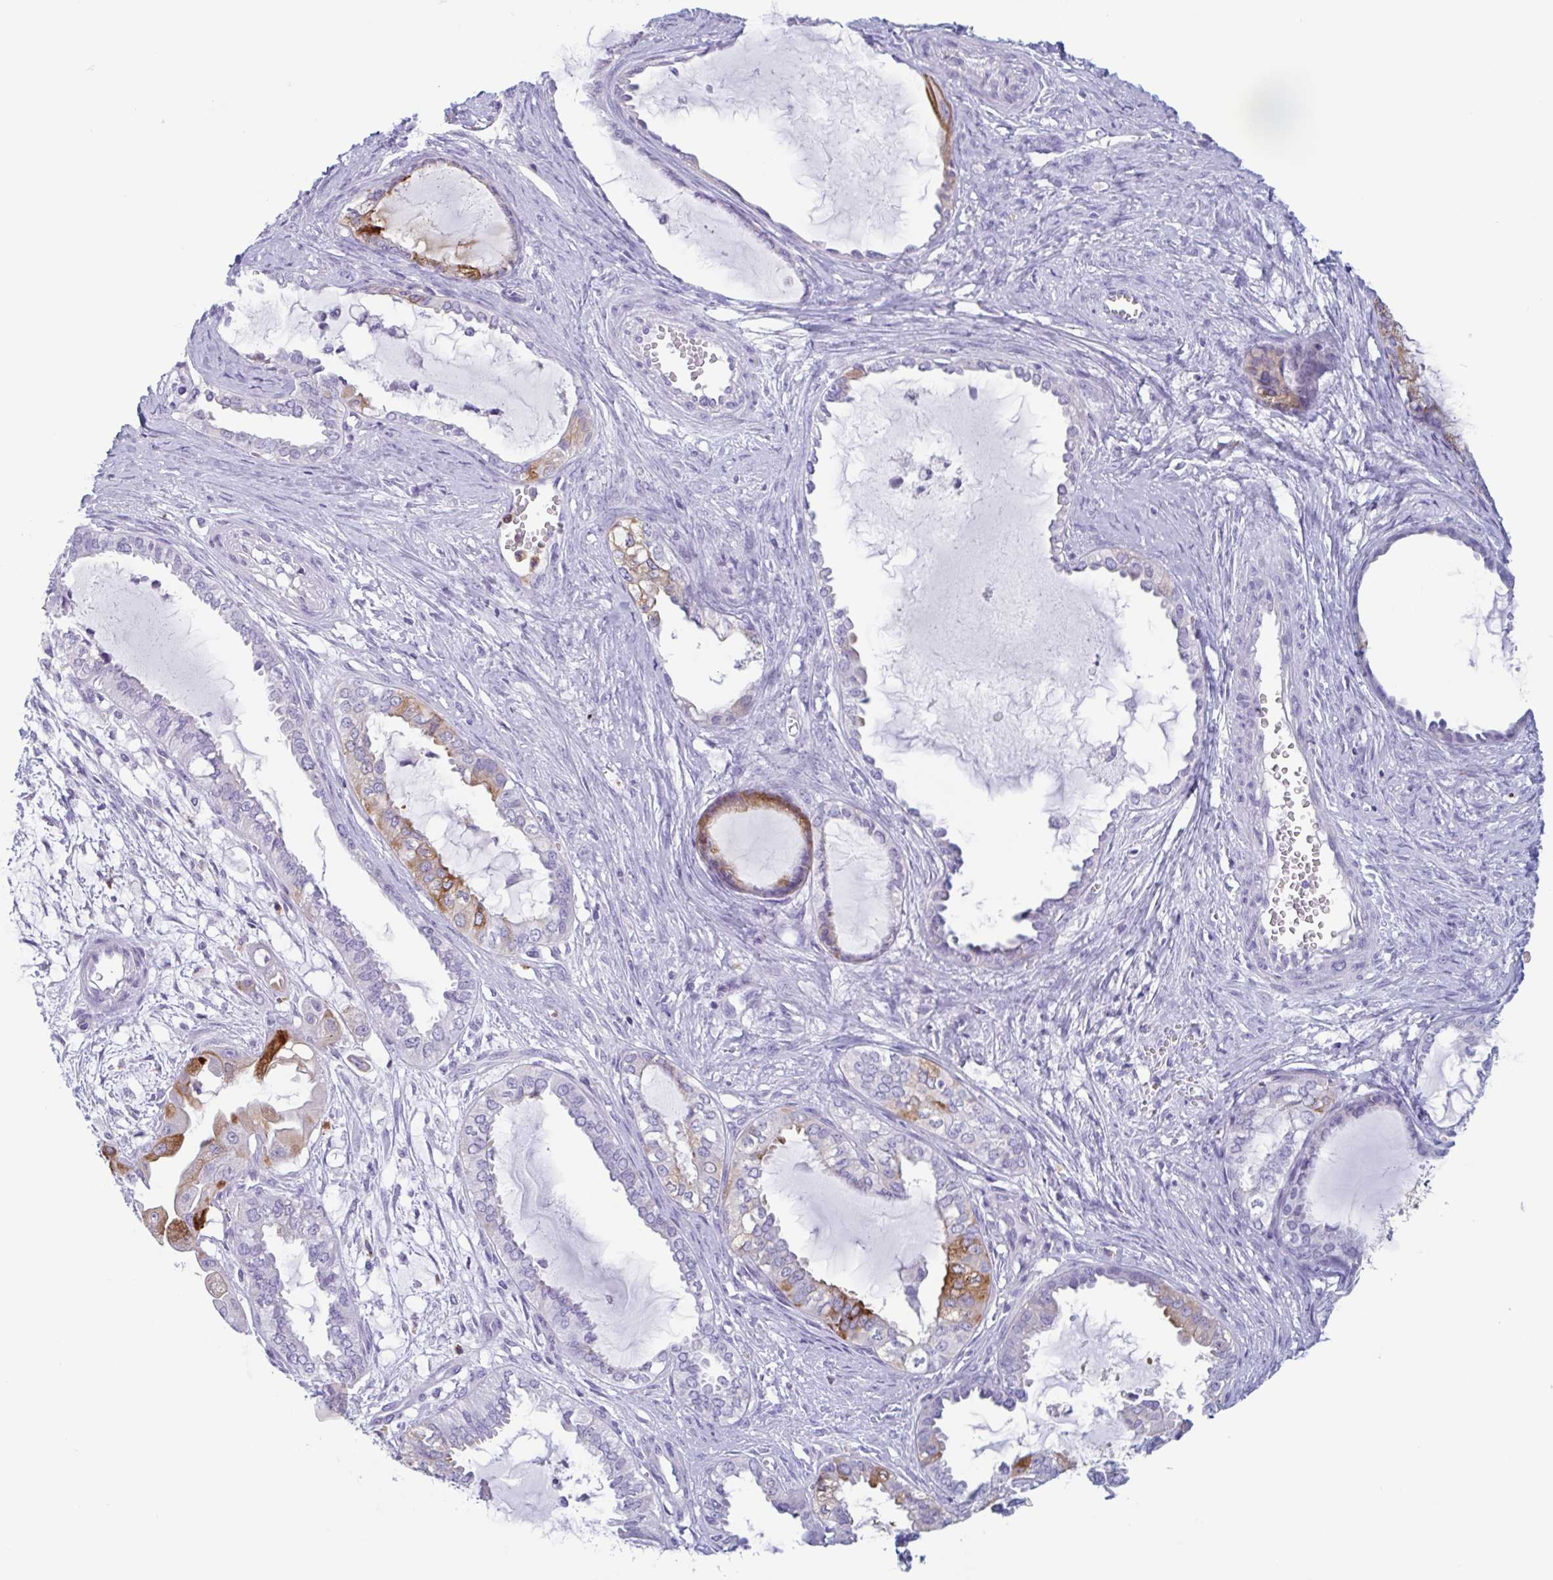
{"staining": {"intensity": "moderate", "quantity": "<25%", "location": "cytoplasmic/membranous"}, "tissue": "ovarian cancer", "cell_type": "Tumor cells", "image_type": "cancer", "snomed": [{"axis": "morphology", "description": "Carcinoma, NOS"}, {"axis": "morphology", "description": "Carcinoma, endometroid"}, {"axis": "topography", "description": "Ovary"}], "caption": "Ovarian cancer was stained to show a protein in brown. There is low levels of moderate cytoplasmic/membranous staining in about <25% of tumor cells.", "gene": "DTWD2", "patient": {"sex": "female", "age": 50}}